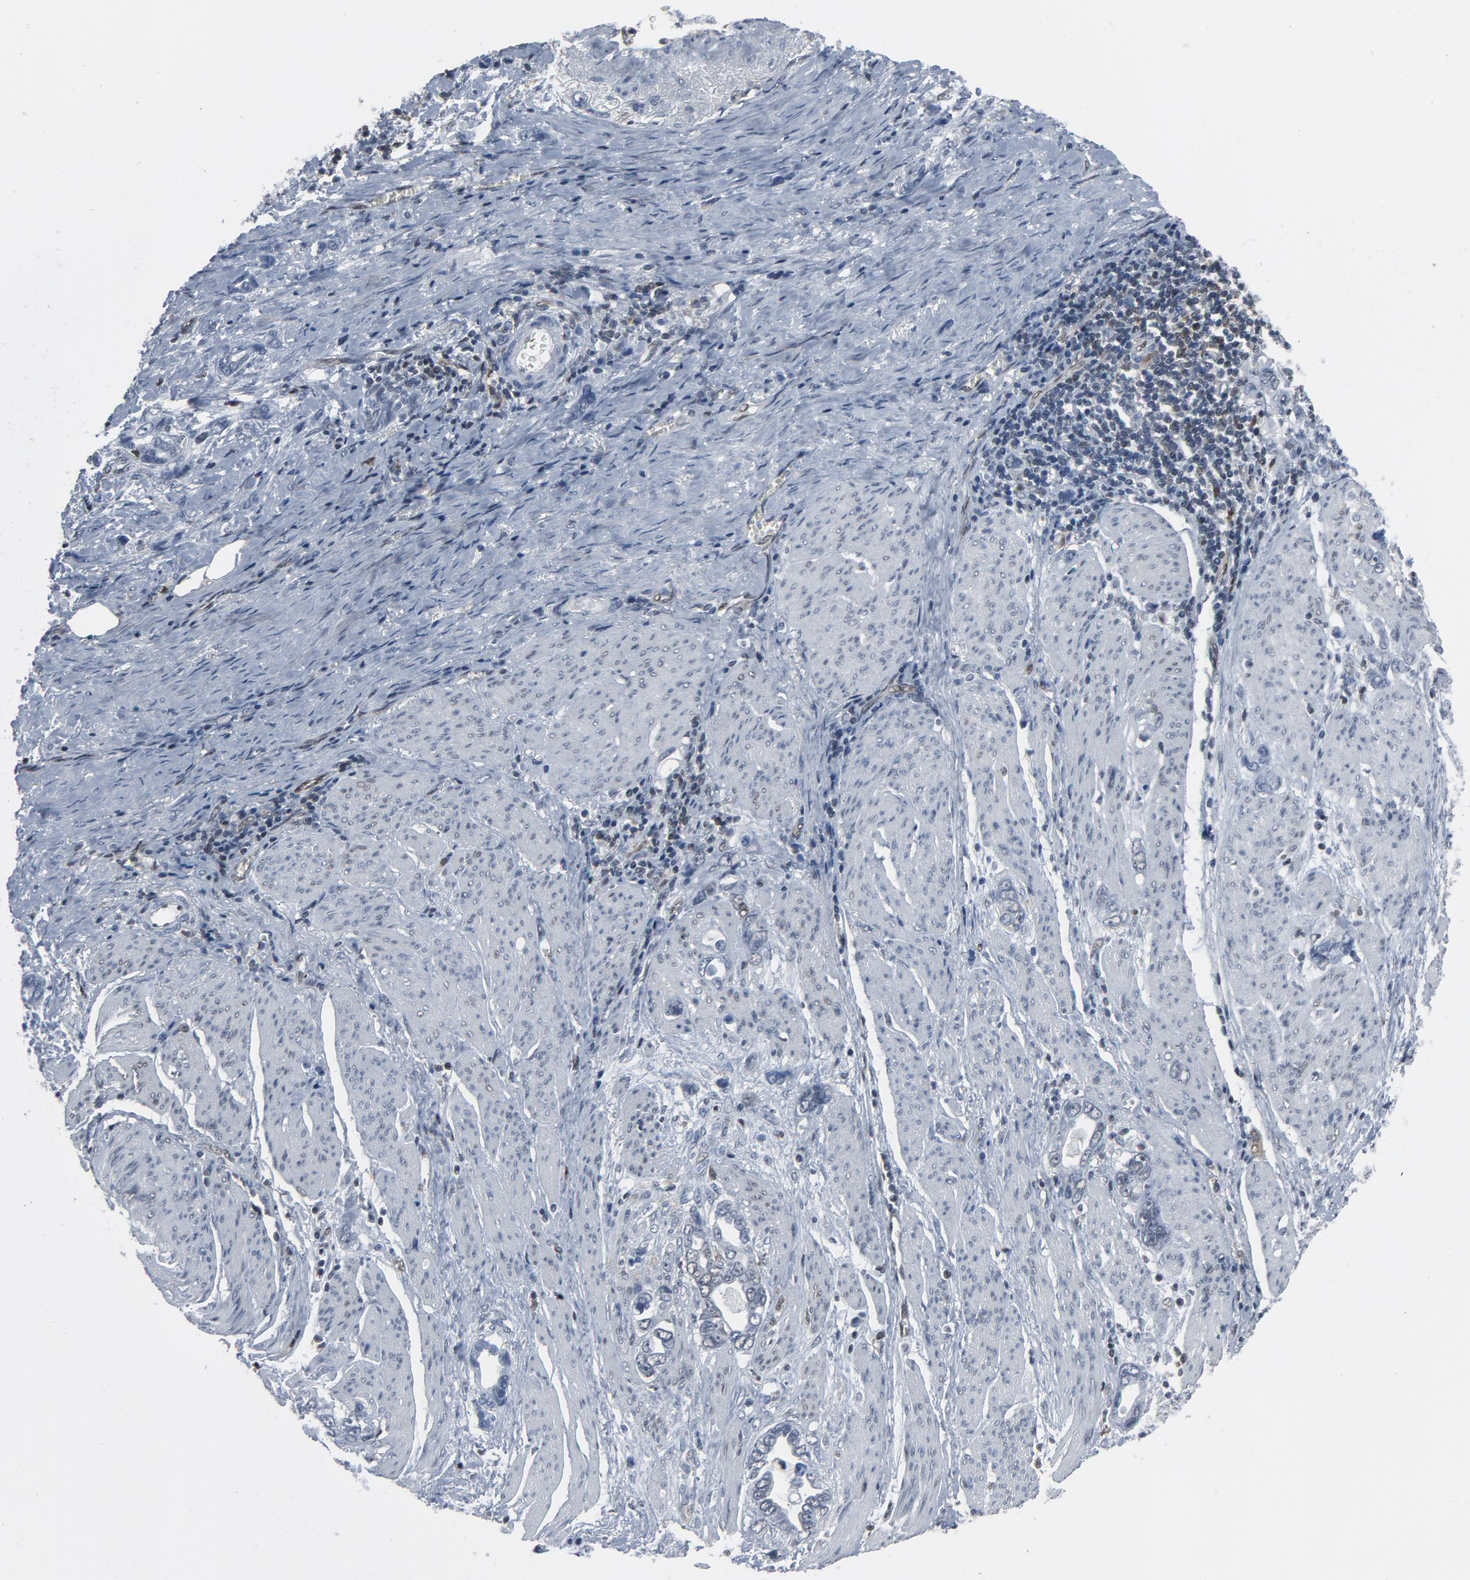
{"staining": {"intensity": "negative", "quantity": "none", "location": "none"}, "tissue": "stomach cancer", "cell_type": "Tumor cells", "image_type": "cancer", "snomed": [{"axis": "morphology", "description": "Adenocarcinoma, NOS"}, {"axis": "topography", "description": "Stomach"}], "caption": "IHC micrograph of stomach cancer (adenocarcinoma) stained for a protein (brown), which shows no staining in tumor cells. The staining is performed using DAB brown chromogen with nuclei counter-stained in using hematoxylin.", "gene": "STAT5A", "patient": {"sex": "male", "age": 78}}